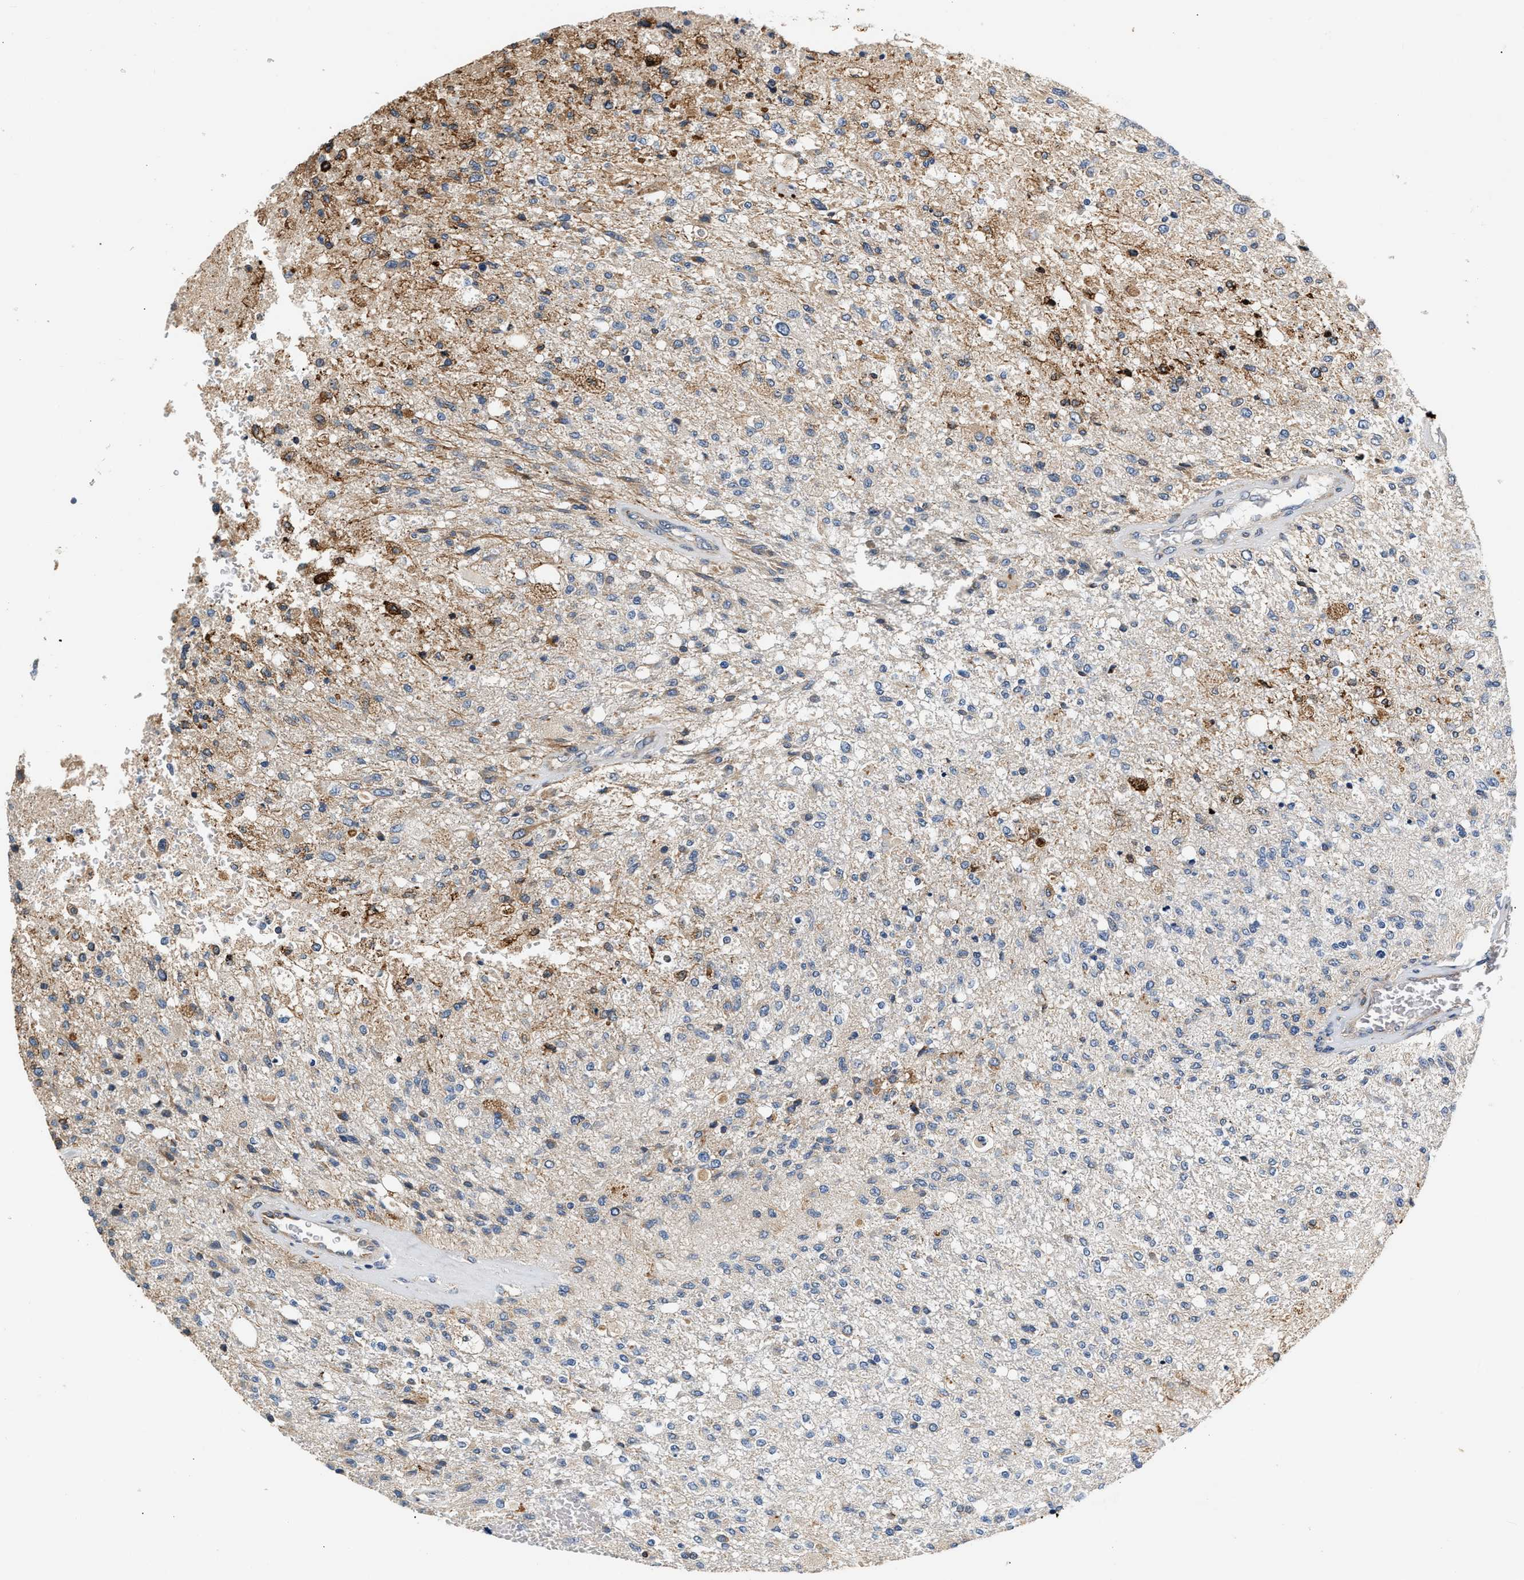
{"staining": {"intensity": "weak", "quantity": "<25%", "location": "cytoplasmic/membranous"}, "tissue": "glioma", "cell_type": "Tumor cells", "image_type": "cancer", "snomed": [{"axis": "morphology", "description": "Normal tissue, NOS"}, {"axis": "morphology", "description": "Glioma, malignant, High grade"}, {"axis": "topography", "description": "Cerebral cortex"}], "caption": "The photomicrograph demonstrates no significant expression in tumor cells of glioma.", "gene": "IFT74", "patient": {"sex": "male", "age": 77}}